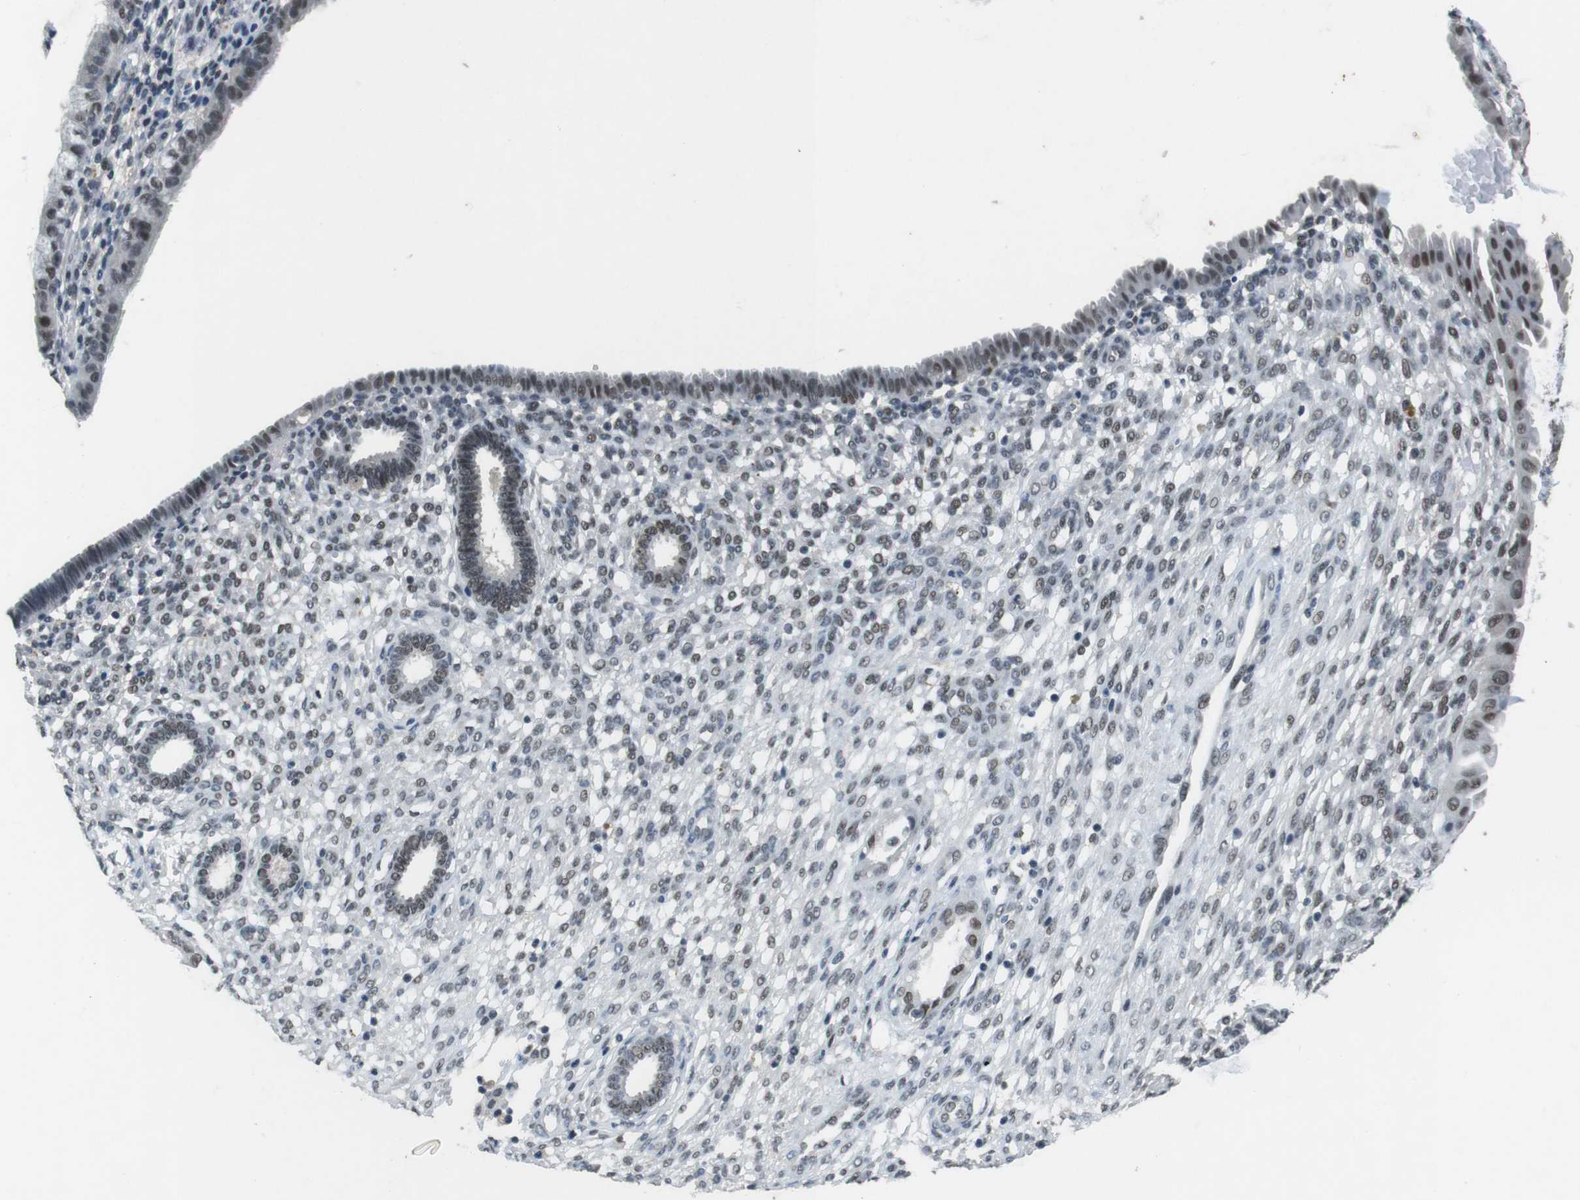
{"staining": {"intensity": "weak", "quantity": "25%-75%", "location": "nuclear"}, "tissue": "endometrium", "cell_type": "Cells in endometrial stroma", "image_type": "normal", "snomed": [{"axis": "morphology", "description": "Normal tissue, NOS"}, {"axis": "topography", "description": "Endometrium"}], "caption": "Immunohistochemical staining of unremarkable endometrium shows low levels of weak nuclear positivity in approximately 25%-75% of cells in endometrial stroma.", "gene": "USP7", "patient": {"sex": "female", "age": 61}}